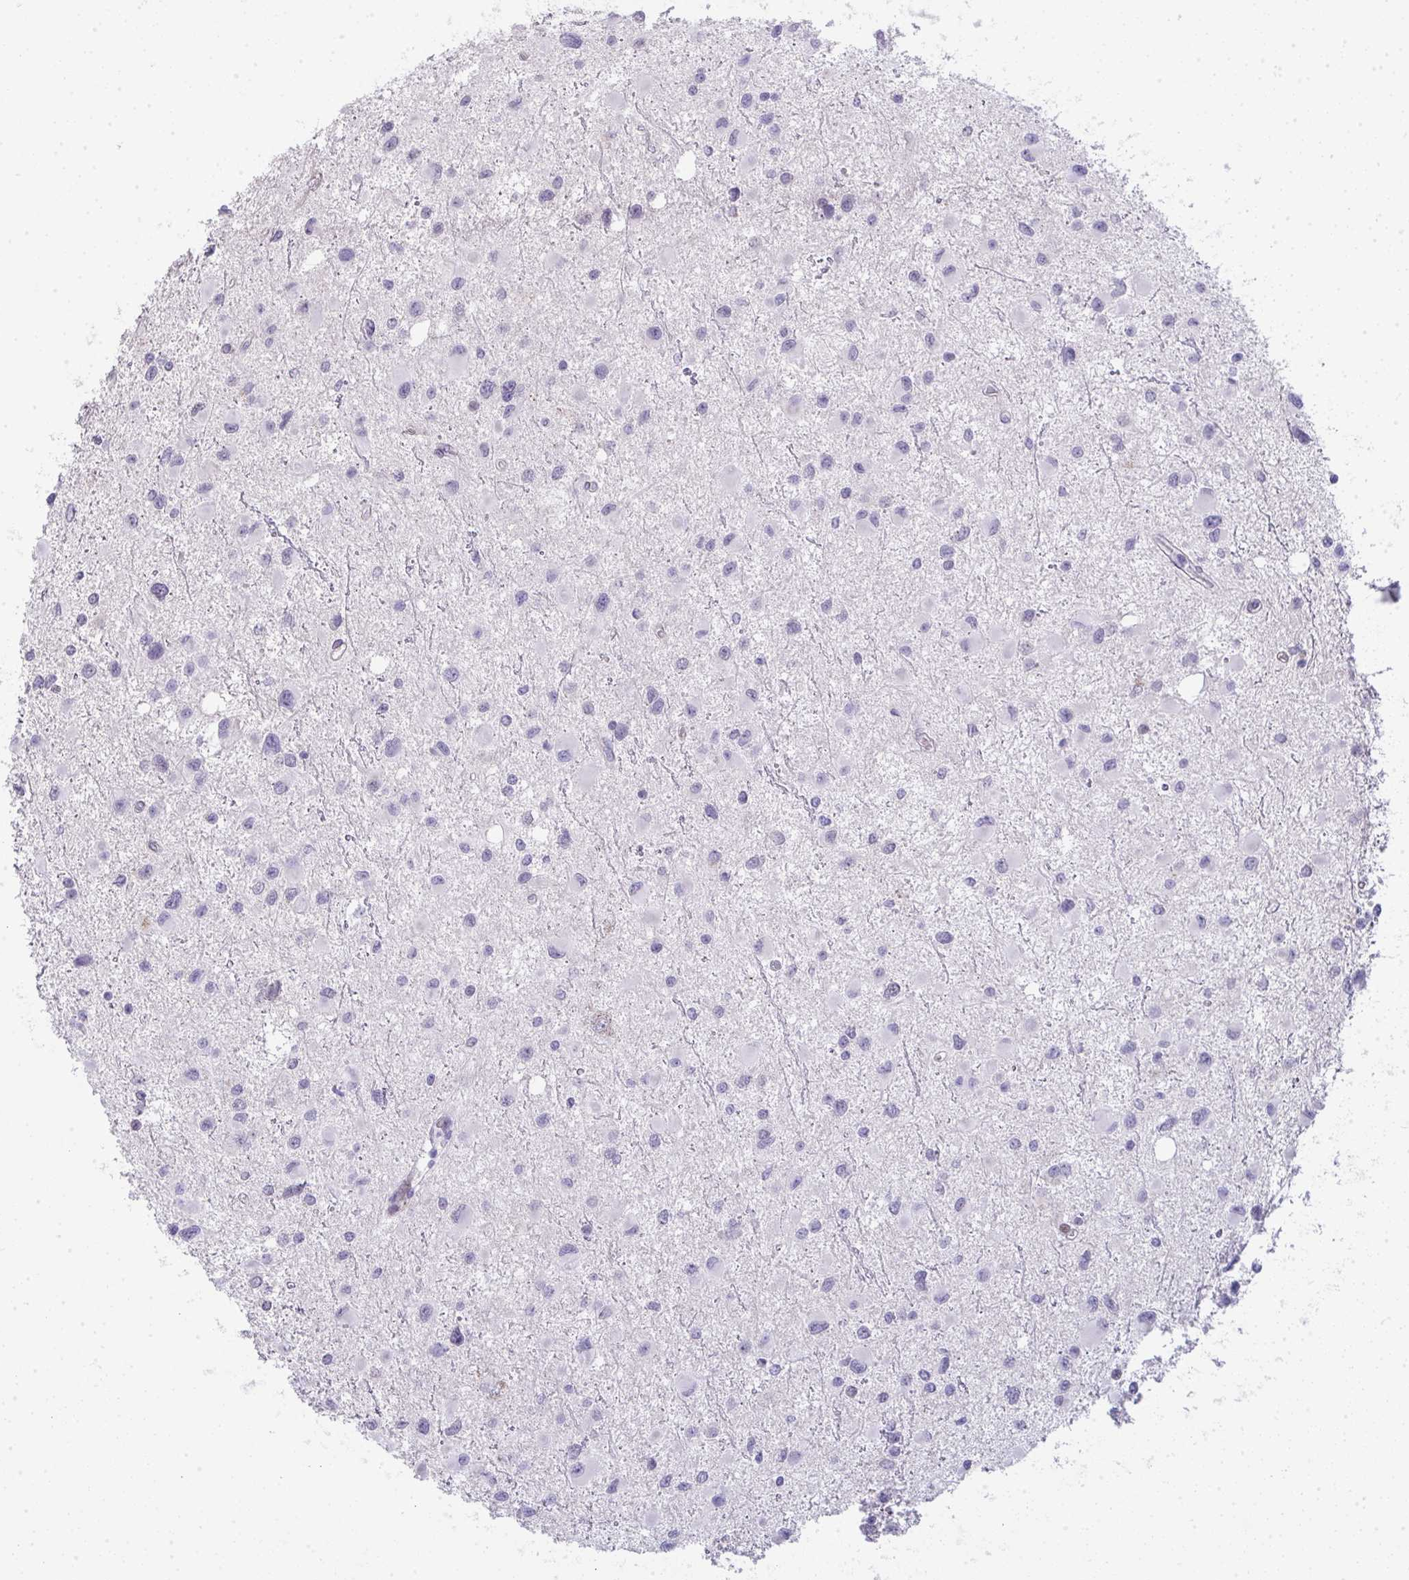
{"staining": {"intensity": "negative", "quantity": "none", "location": "none"}, "tissue": "glioma", "cell_type": "Tumor cells", "image_type": "cancer", "snomed": [{"axis": "morphology", "description": "Glioma, malignant, Low grade"}, {"axis": "topography", "description": "Brain"}], "caption": "A high-resolution photomicrograph shows IHC staining of malignant glioma (low-grade), which shows no significant expression in tumor cells.", "gene": "GALNT16", "patient": {"sex": "female", "age": 32}}